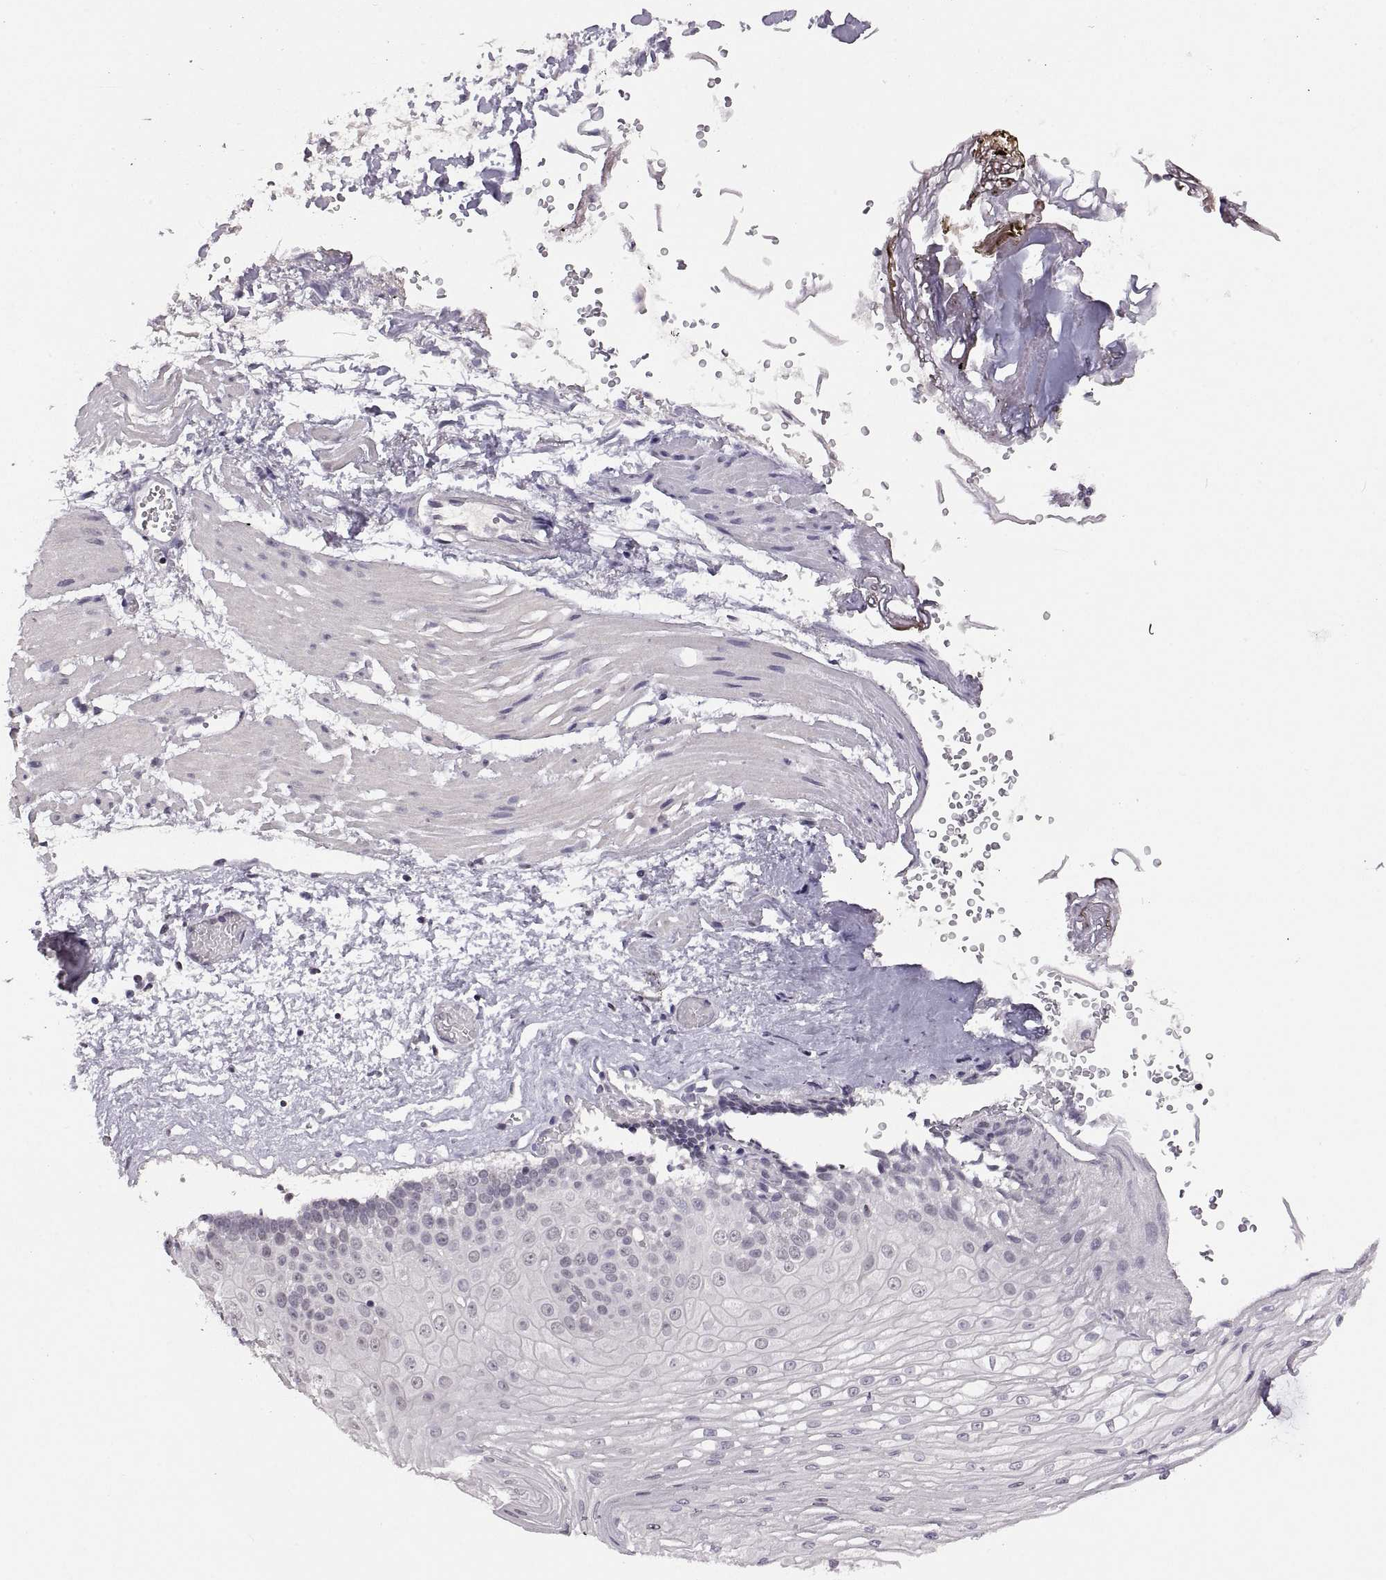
{"staining": {"intensity": "negative", "quantity": "none", "location": "none"}, "tissue": "esophagus", "cell_type": "Squamous epithelial cells", "image_type": "normal", "snomed": [{"axis": "morphology", "description": "Normal tissue, NOS"}, {"axis": "topography", "description": "Esophagus"}], "caption": "A high-resolution micrograph shows IHC staining of unremarkable esophagus, which exhibits no significant staining in squamous epithelial cells.", "gene": "NEK2", "patient": {"sex": "female", "age": 62}}